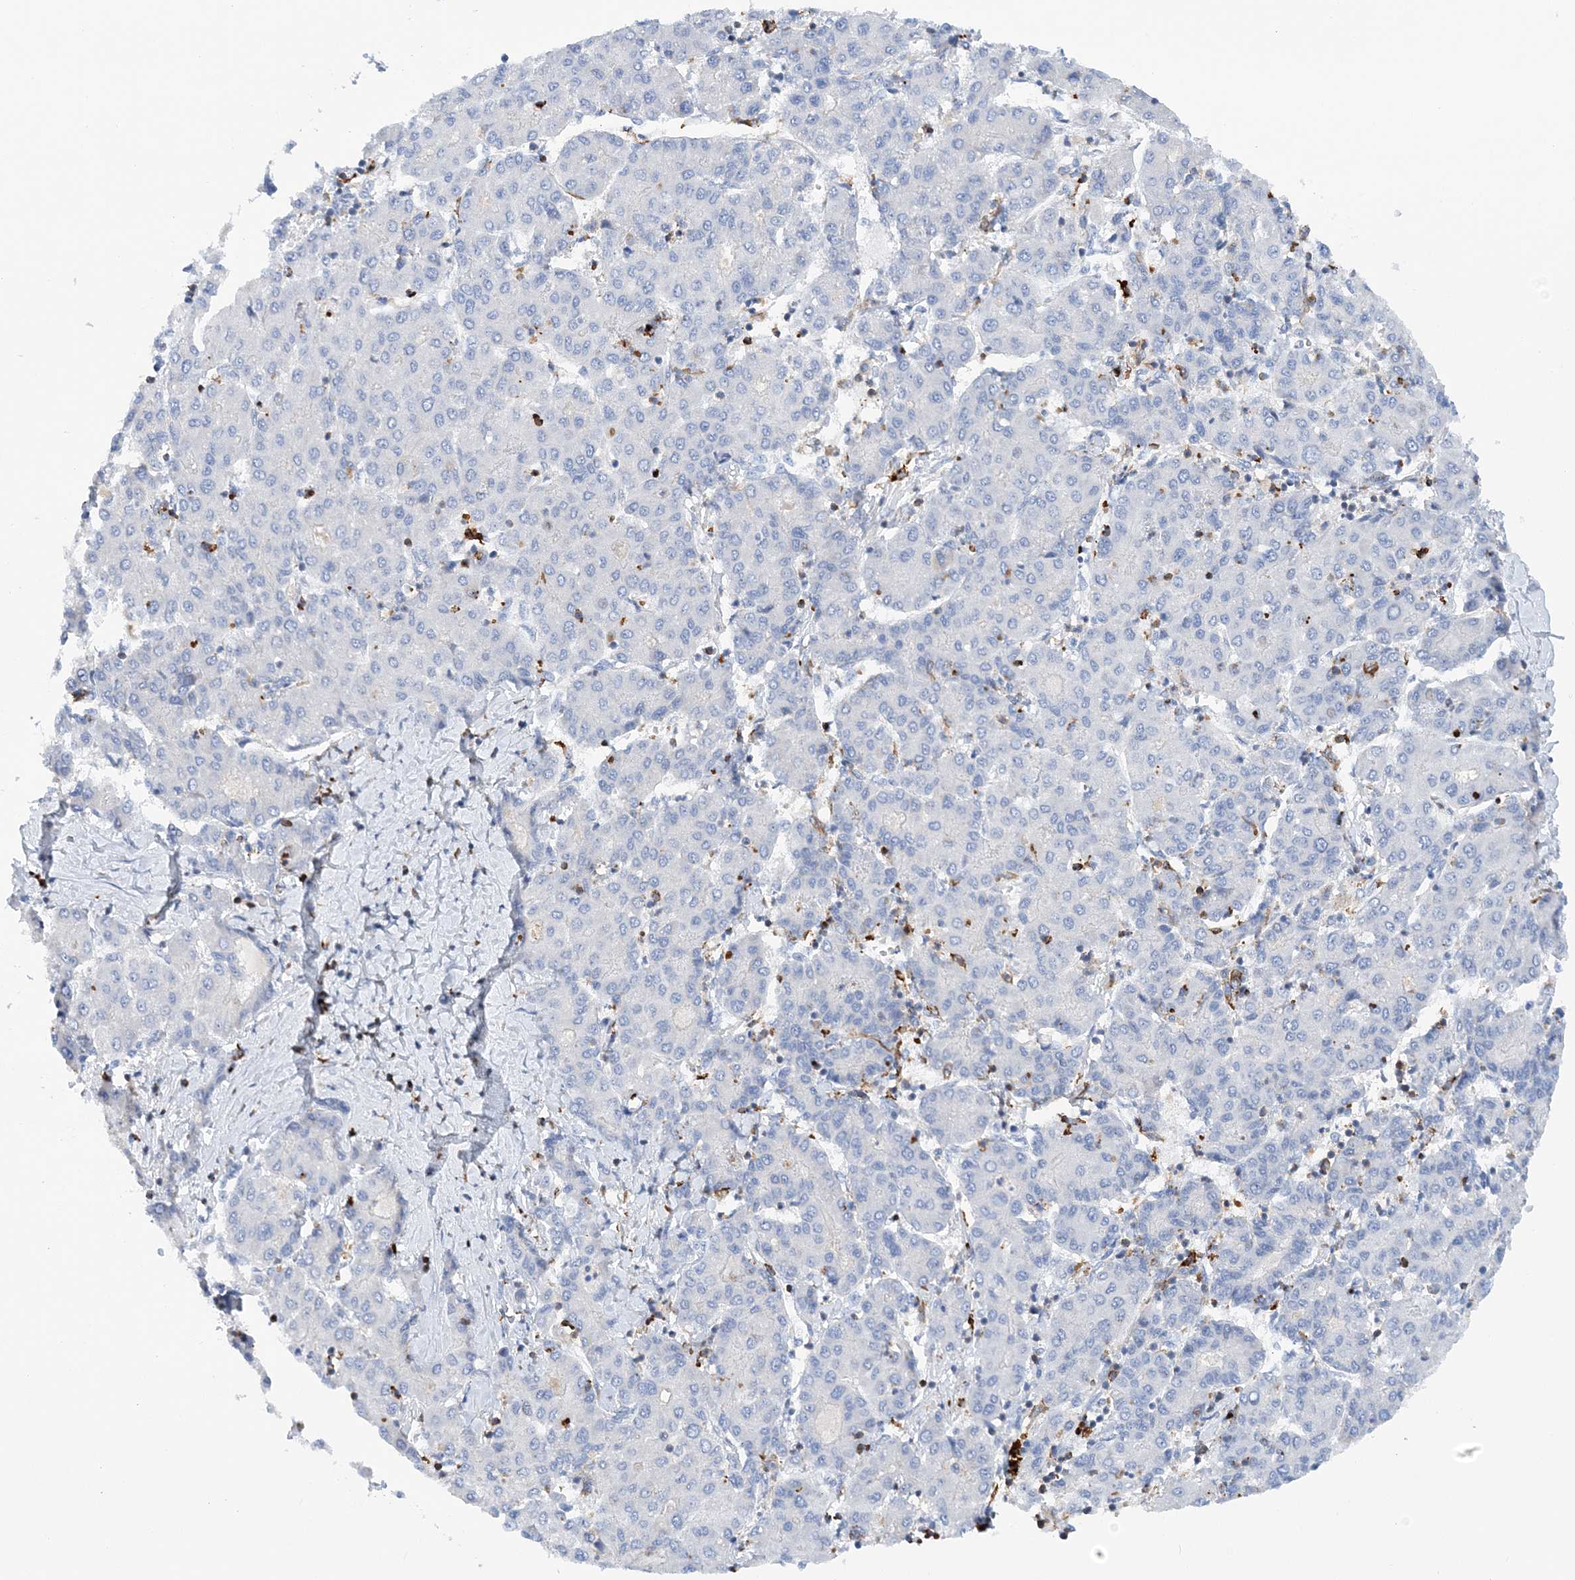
{"staining": {"intensity": "negative", "quantity": "none", "location": "none"}, "tissue": "liver cancer", "cell_type": "Tumor cells", "image_type": "cancer", "snomed": [{"axis": "morphology", "description": "Carcinoma, Hepatocellular, NOS"}, {"axis": "topography", "description": "Liver"}], "caption": "Immunohistochemistry (IHC) histopathology image of neoplastic tissue: liver cancer (hepatocellular carcinoma) stained with DAB (3,3'-diaminobenzidine) exhibits no significant protein expression in tumor cells. The staining was performed using DAB to visualize the protein expression in brown, while the nuclei were stained in blue with hematoxylin (Magnification: 20x).", "gene": "PRMT9", "patient": {"sex": "male", "age": 65}}